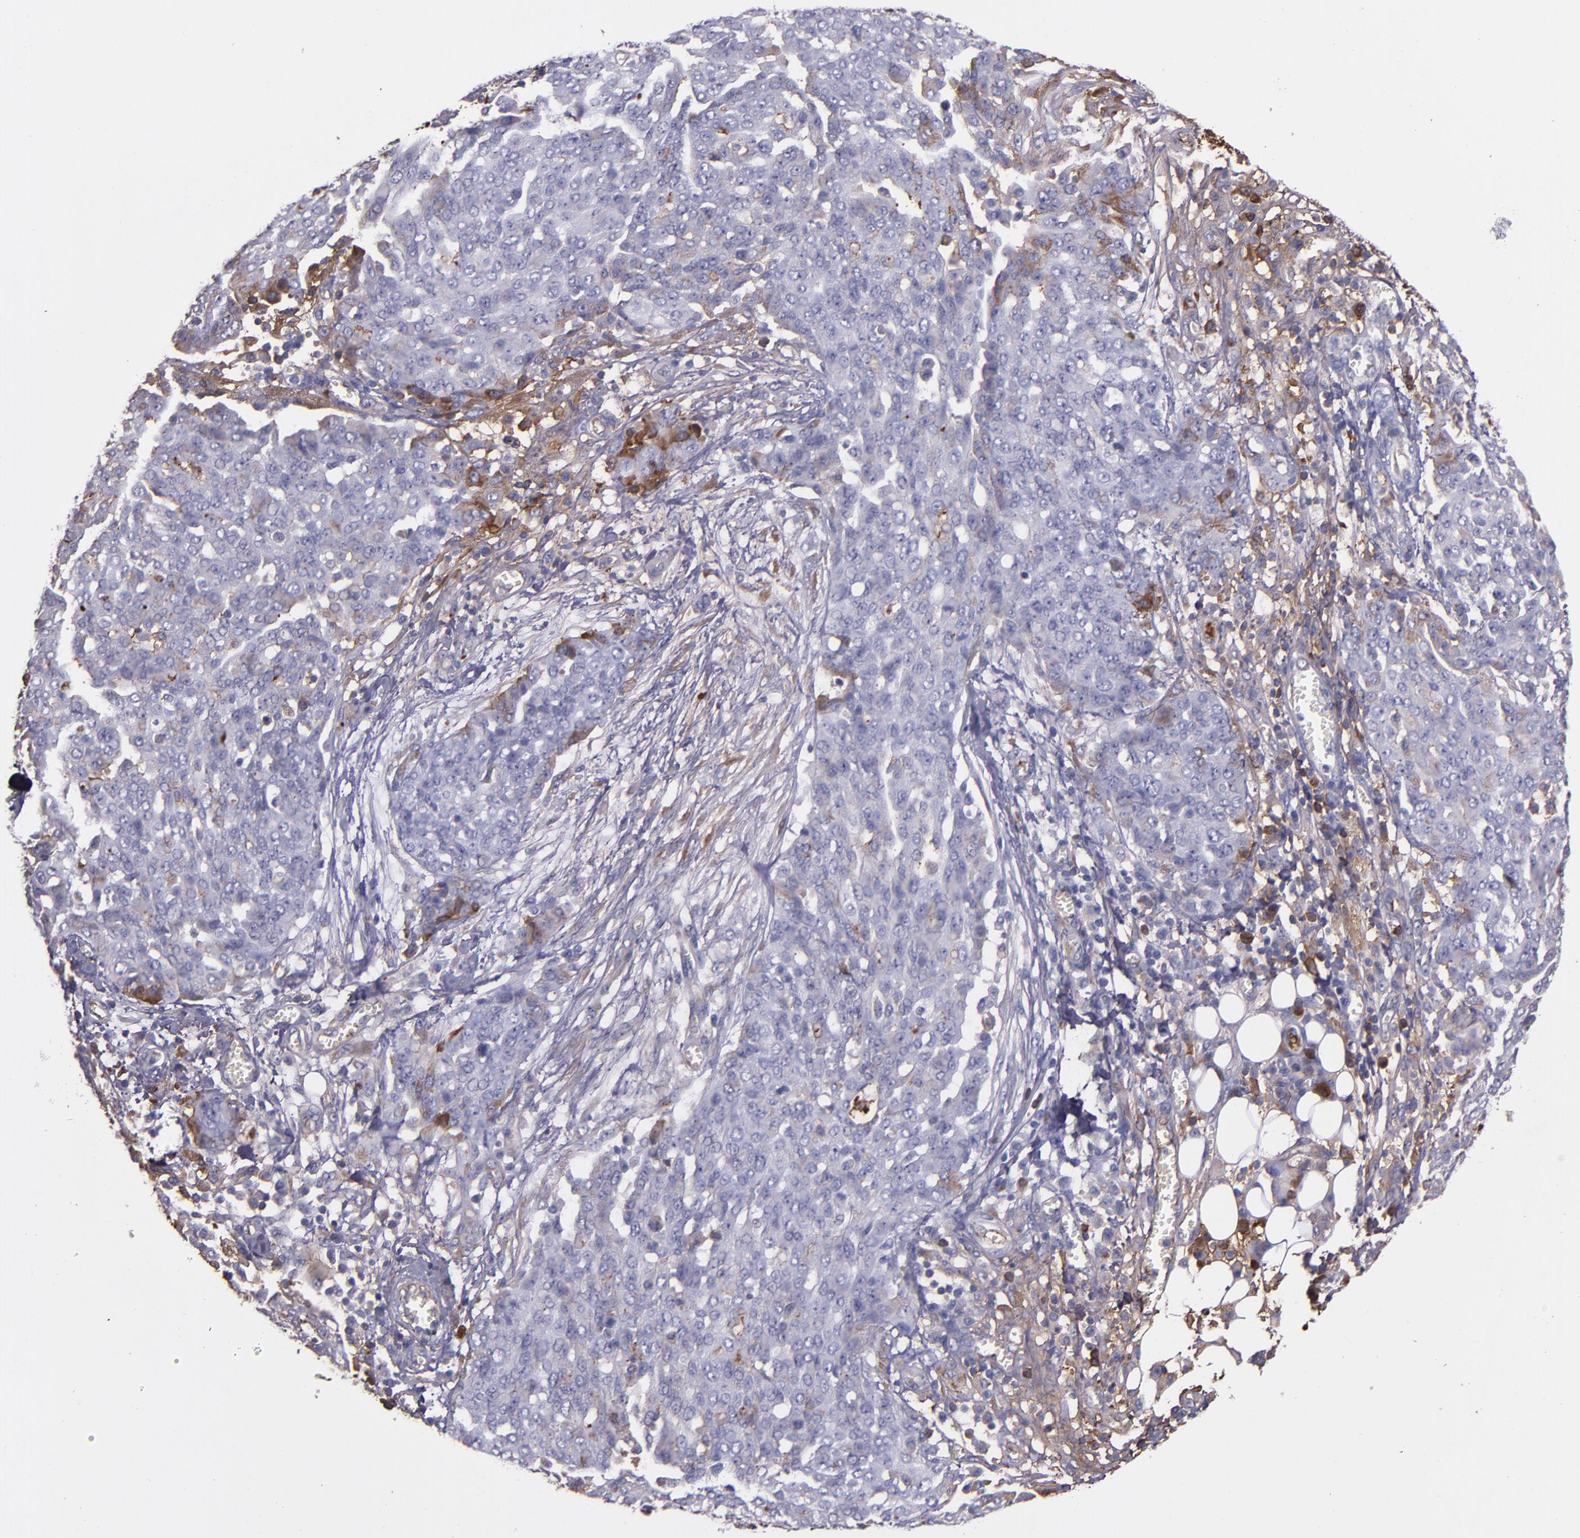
{"staining": {"intensity": "moderate", "quantity": "<25%", "location": "cytoplasmic/membranous"}, "tissue": "ovarian cancer", "cell_type": "Tumor cells", "image_type": "cancer", "snomed": [{"axis": "morphology", "description": "Cystadenocarcinoma, serous, NOS"}, {"axis": "topography", "description": "Soft tissue"}, {"axis": "topography", "description": "Ovary"}], "caption": "Ovarian cancer stained with immunohistochemistry (IHC) exhibits moderate cytoplasmic/membranous positivity in approximately <25% of tumor cells.", "gene": "A2M", "patient": {"sex": "female", "age": 57}}